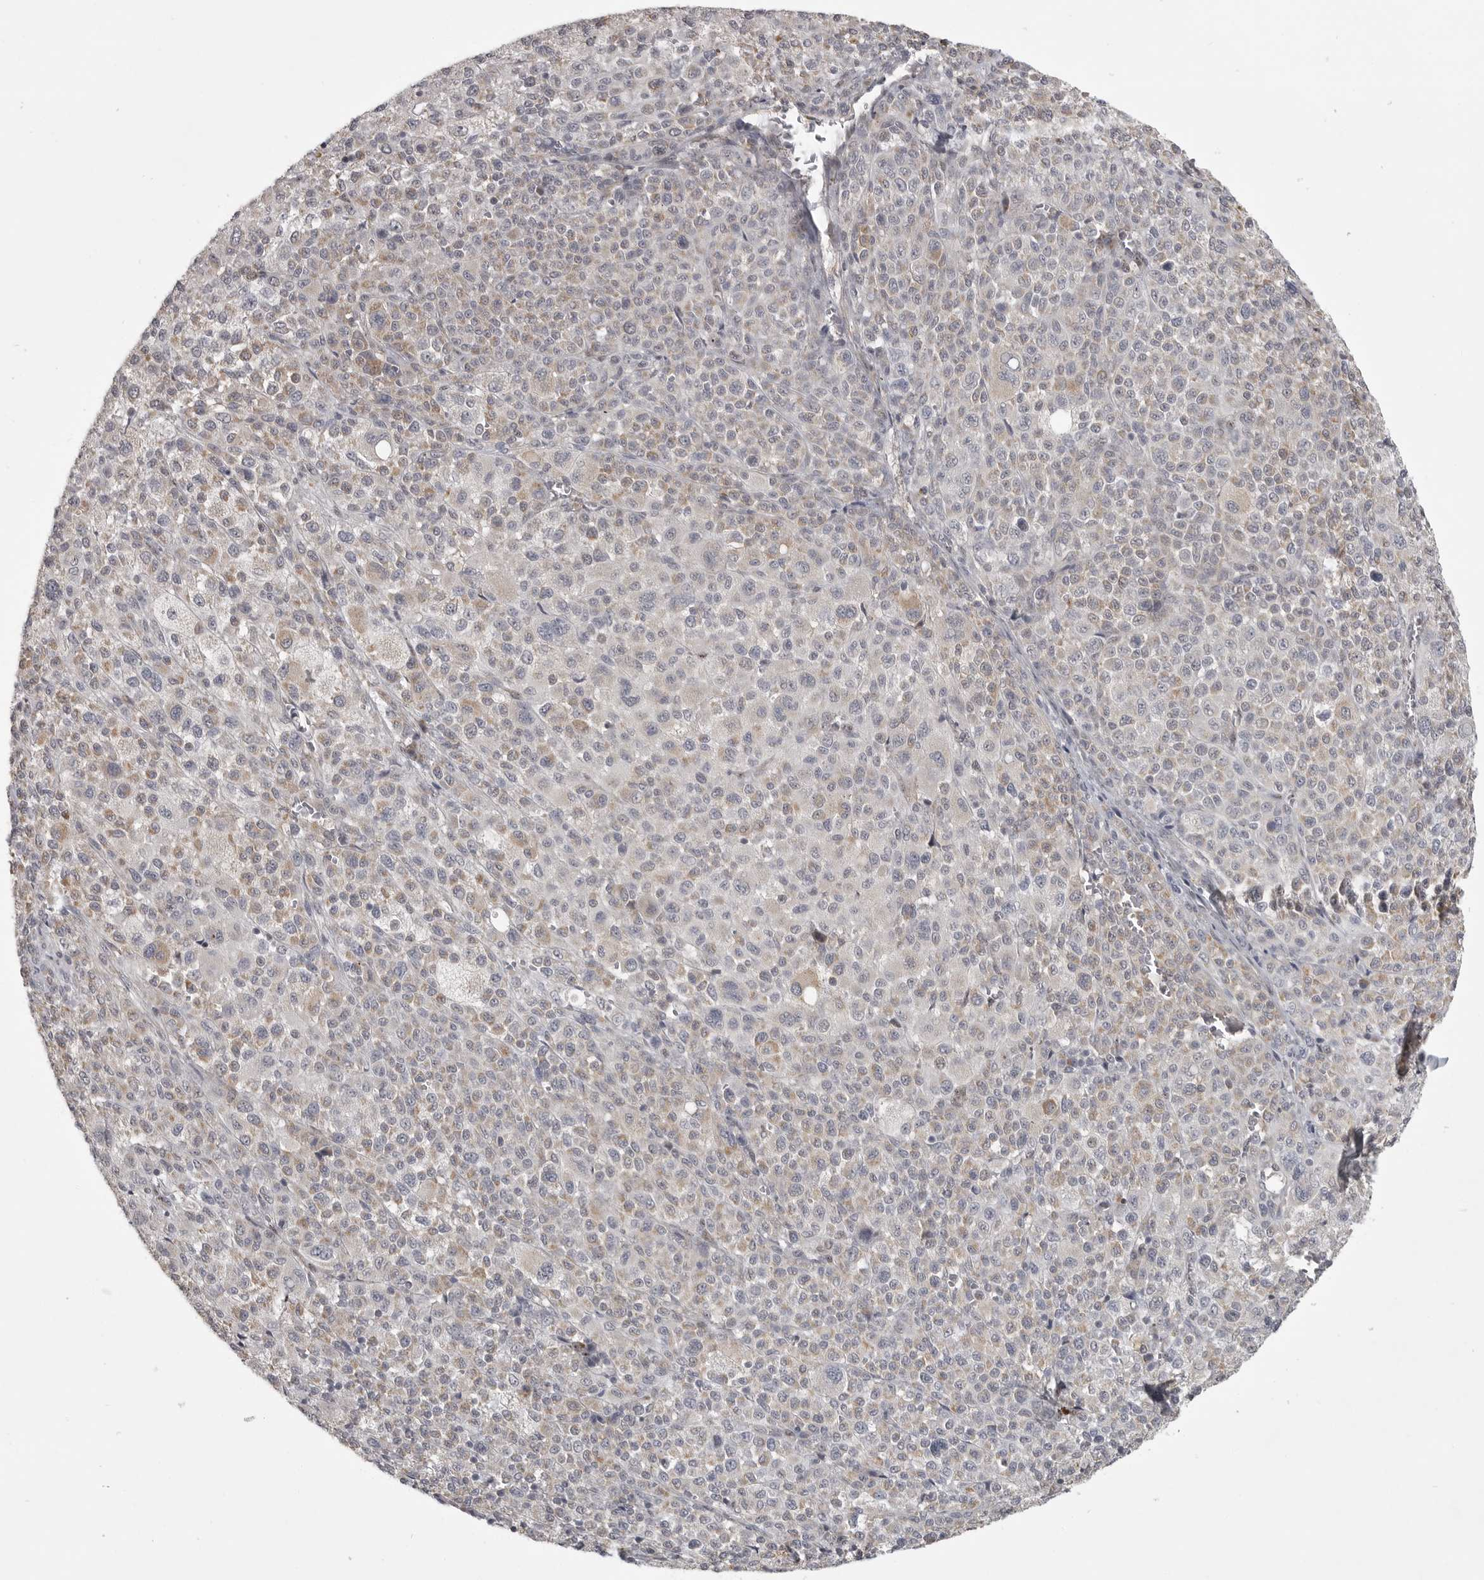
{"staining": {"intensity": "negative", "quantity": "none", "location": "none"}, "tissue": "melanoma", "cell_type": "Tumor cells", "image_type": "cancer", "snomed": [{"axis": "morphology", "description": "Malignant melanoma, Metastatic site"}, {"axis": "topography", "description": "Skin"}], "caption": "DAB (3,3'-diaminobenzidine) immunohistochemical staining of malignant melanoma (metastatic site) exhibits no significant staining in tumor cells.", "gene": "POLE2", "patient": {"sex": "female", "age": 74}}